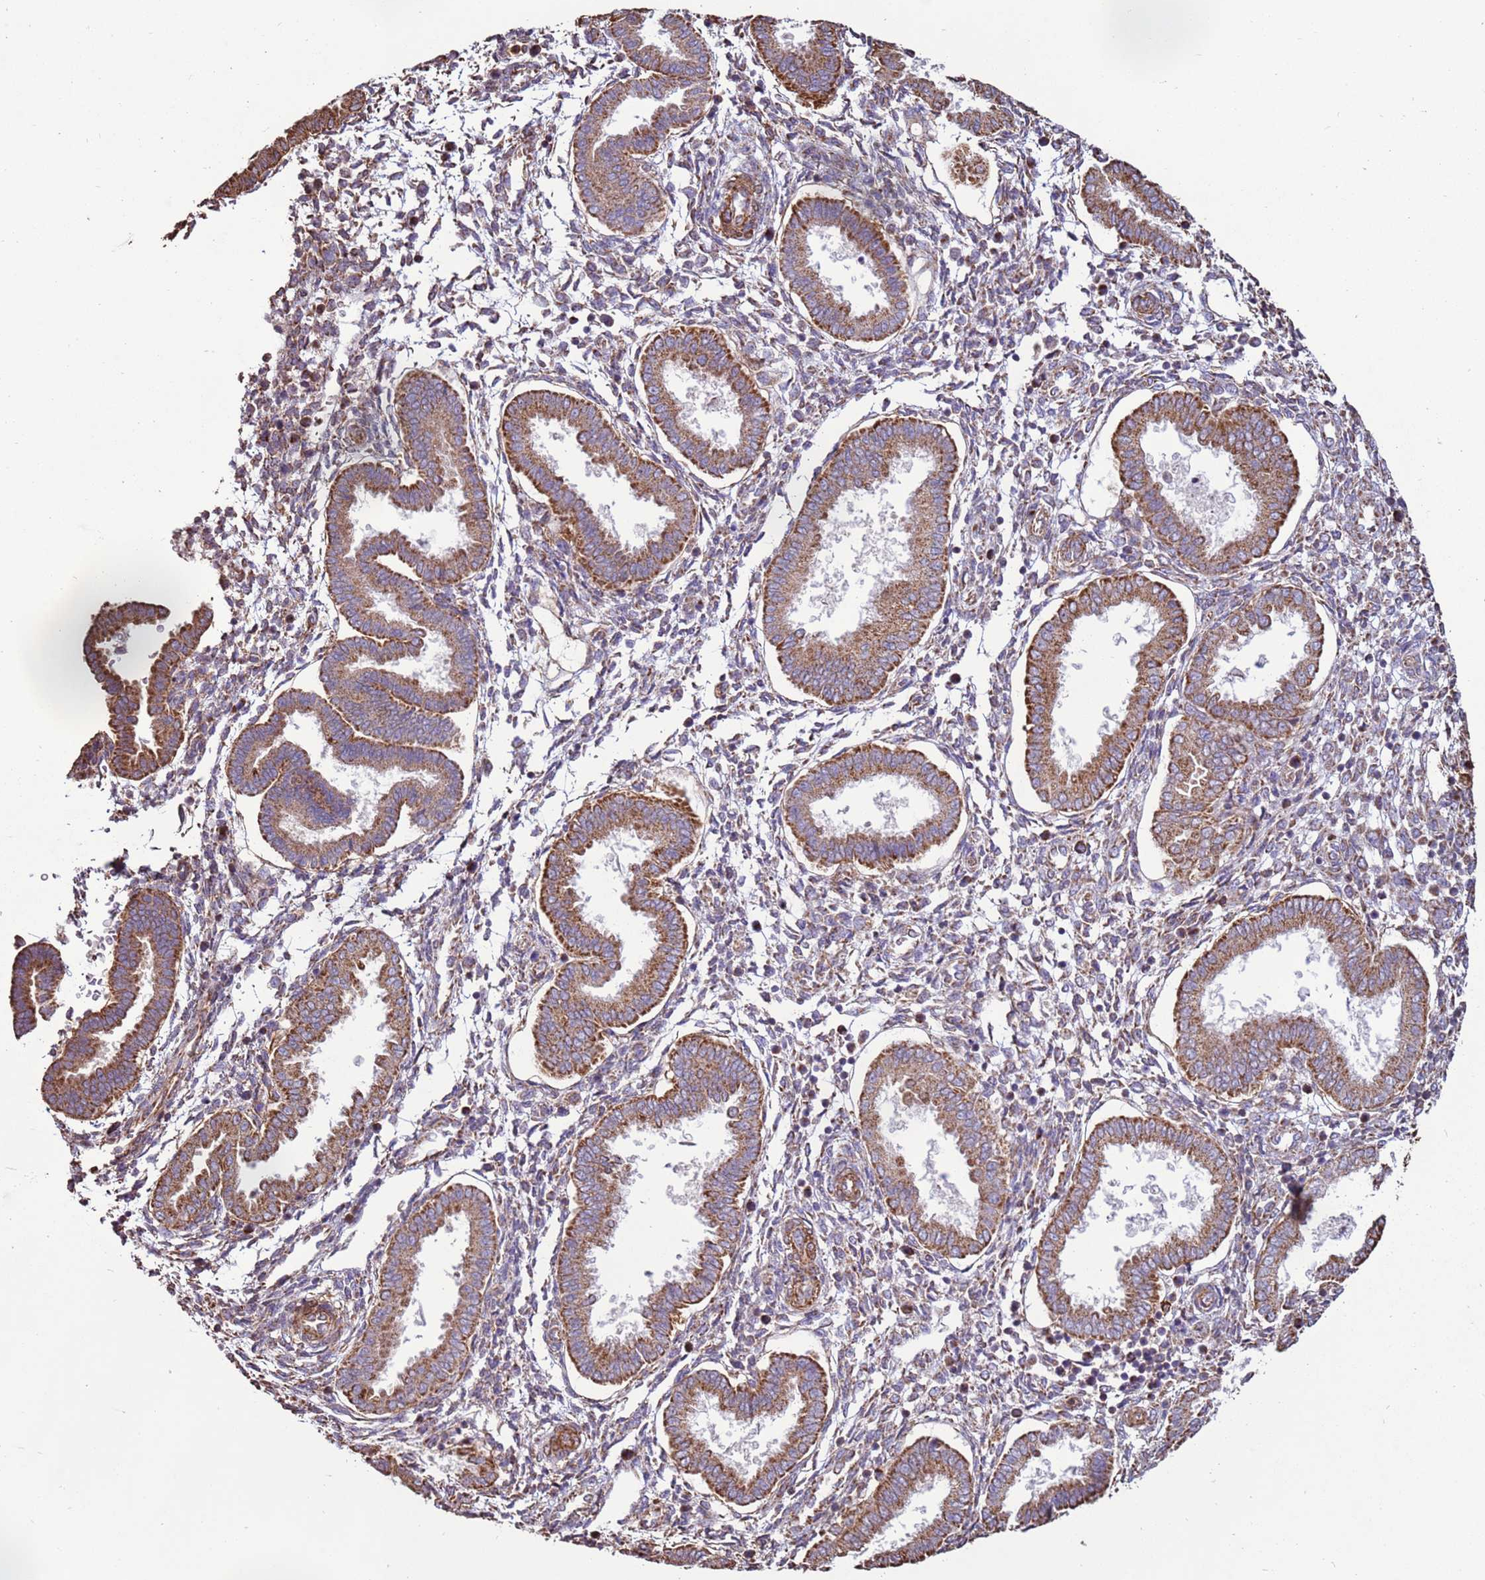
{"staining": {"intensity": "moderate", "quantity": "<25%", "location": "cytoplasmic/membranous"}, "tissue": "endometrium", "cell_type": "Cells in endometrial stroma", "image_type": "normal", "snomed": [{"axis": "morphology", "description": "Normal tissue, NOS"}, {"axis": "topography", "description": "Endometrium"}], "caption": "The image demonstrates staining of normal endometrium, revealing moderate cytoplasmic/membranous protein positivity (brown color) within cells in endometrial stroma. Nuclei are stained in blue.", "gene": "DDX59", "patient": {"sex": "female", "age": 24}}